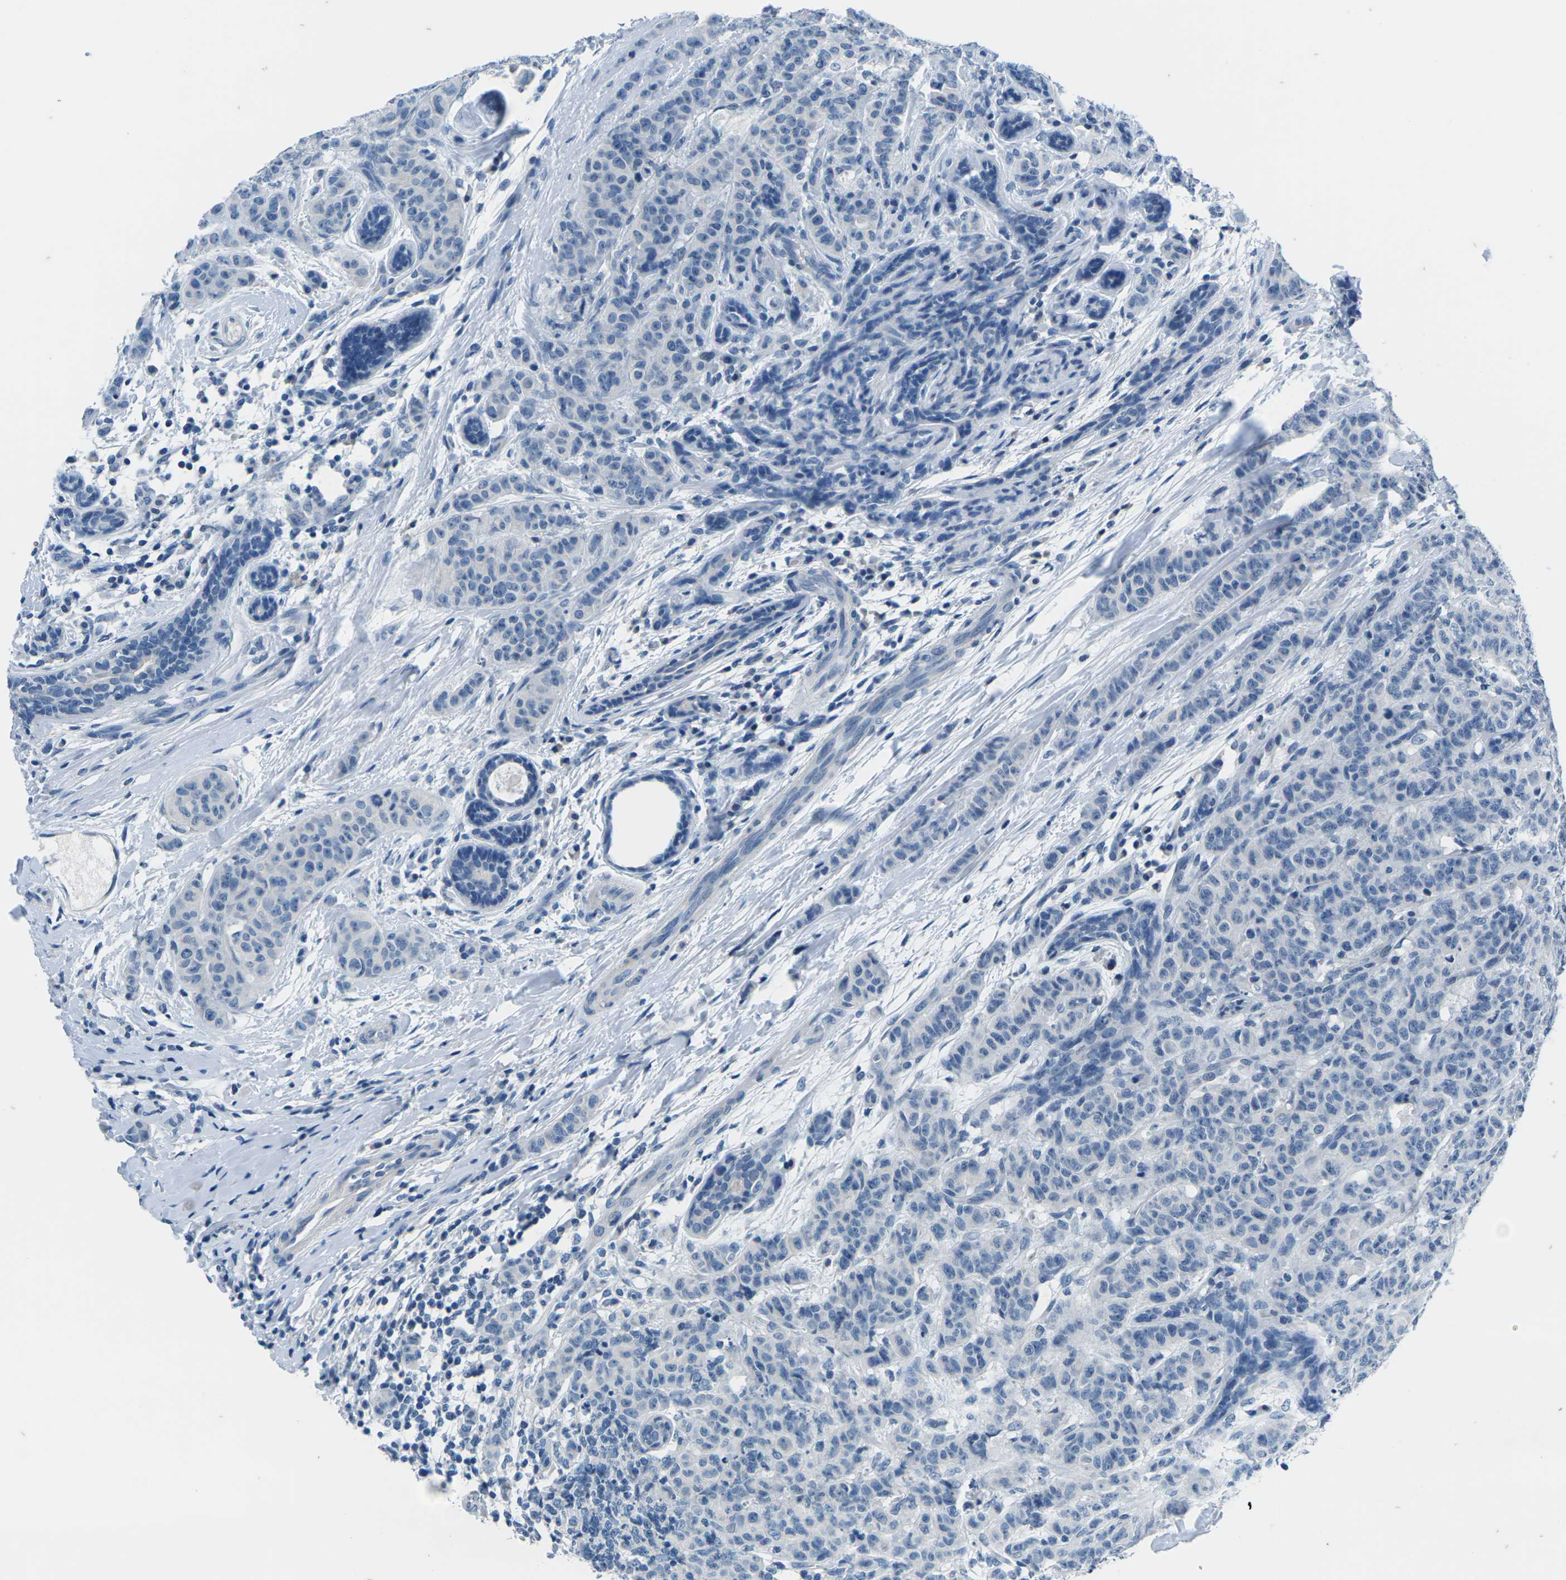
{"staining": {"intensity": "negative", "quantity": "none", "location": "none"}, "tissue": "breast cancer", "cell_type": "Tumor cells", "image_type": "cancer", "snomed": [{"axis": "morphology", "description": "Normal tissue, NOS"}, {"axis": "morphology", "description": "Duct carcinoma"}, {"axis": "topography", "description": "Breast"}], "caption": "Tumor cells are negative for brown protein staining in breast intraductal carcinoma.", "gene": "UMOD", "patient": {"sex": "female", "age": 40}}